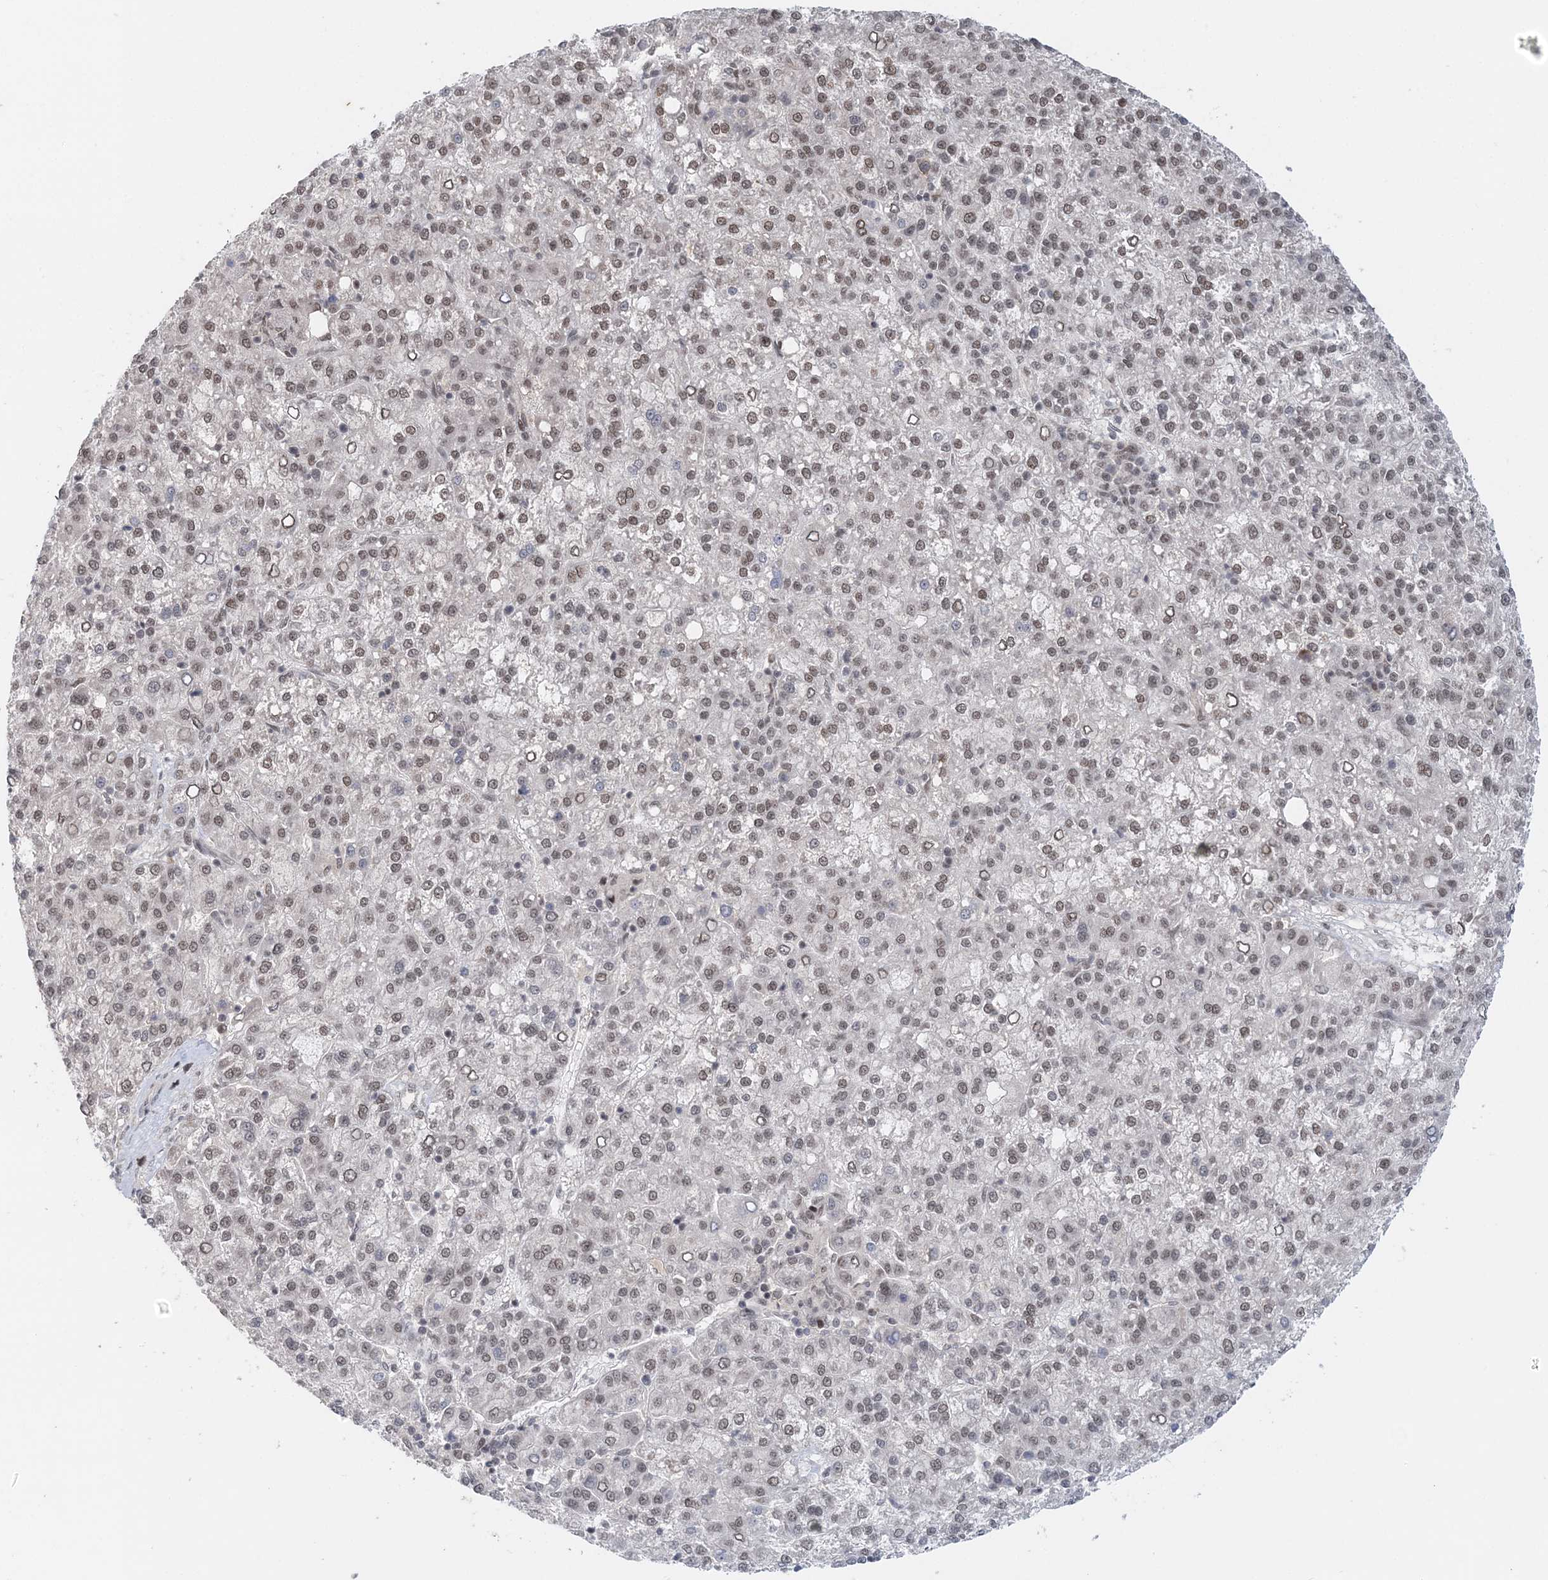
{"staining": {"intensity": "weak", "quantity": "25%-75%", "location": "nuclear"}, "tissue": "liver cancer", "cell_type": "Tumor cells", "image_type": "cancer", "snomed": [{"axis": "morphology", "description": "Carcinoma, Hepatocellular, NOS"}, {"axis": "topography", "description": "Liver"}], "caption": "Immunohistochemical staining of liver cancer (hepatocellular carcinoma) exhibits low levels of weak nuclear expression in about 25%-75% of tumor cells.", "gene": "NOA1", "patient": {"sex": "female", "age": 58}}